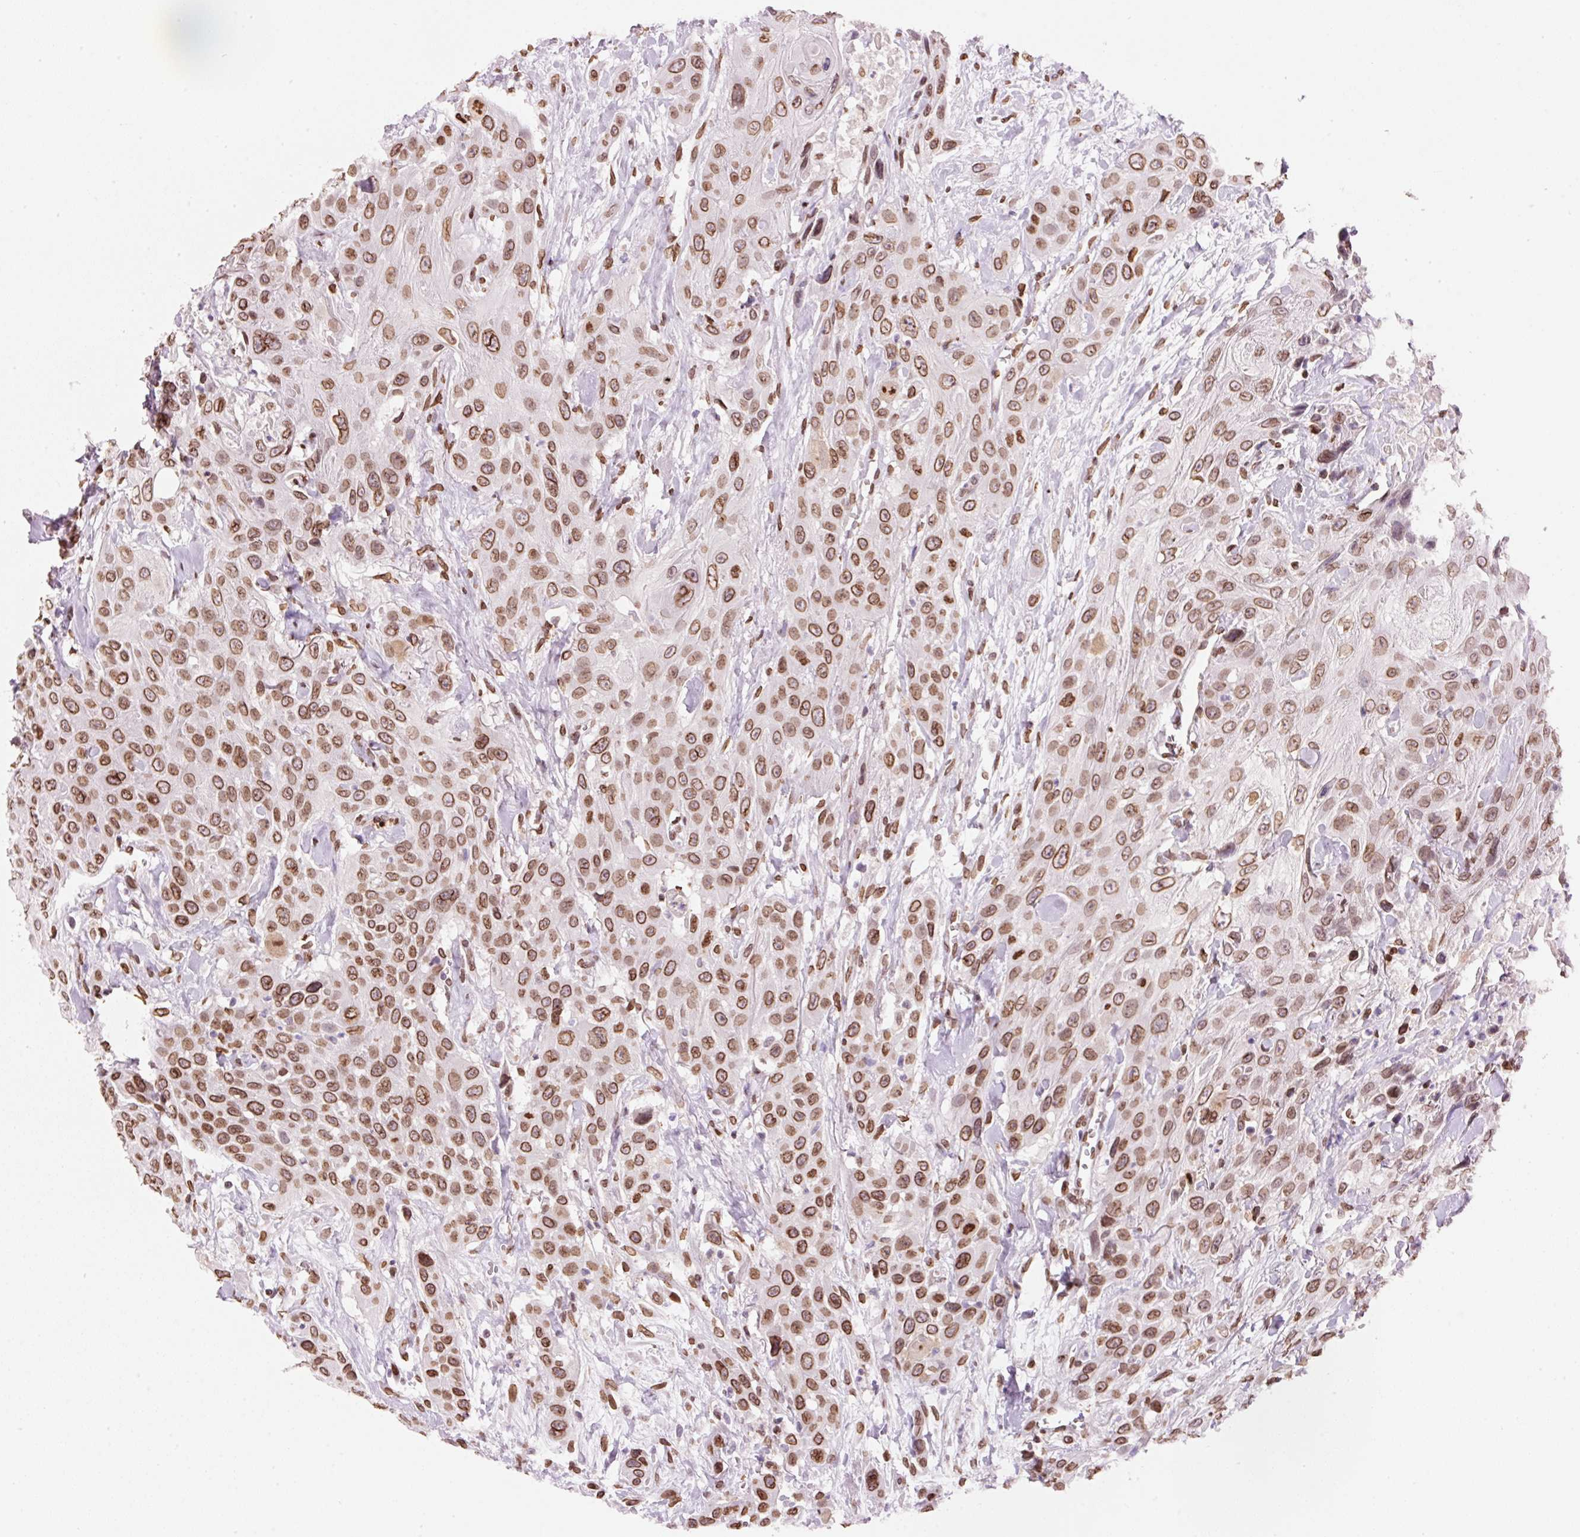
{"staining": {"intensity": "moderate", "quantity": ">75%", "location": "cytoplasmic/membranous,nuclear"}, "tissue": "head and neck cancer", "cell_type": "Tumor cells", "image_type": "cancer", "snomed": [{"axis": "morphology", "description": "Squamous cell carcinoma, NOS"}, {"axis": "topography", "description": "Head-Neck"}], "caption": "Immunohistochemistry image of squamous cell carcinoma (head and neck) stained for a protein (brown), which shows medium levels of moderate cytoplasmic/membranous and nuclear expression in about >75% of tumor cells.", "gene": "ZNF224", "patient": {"sex": "male", "age": 81}}